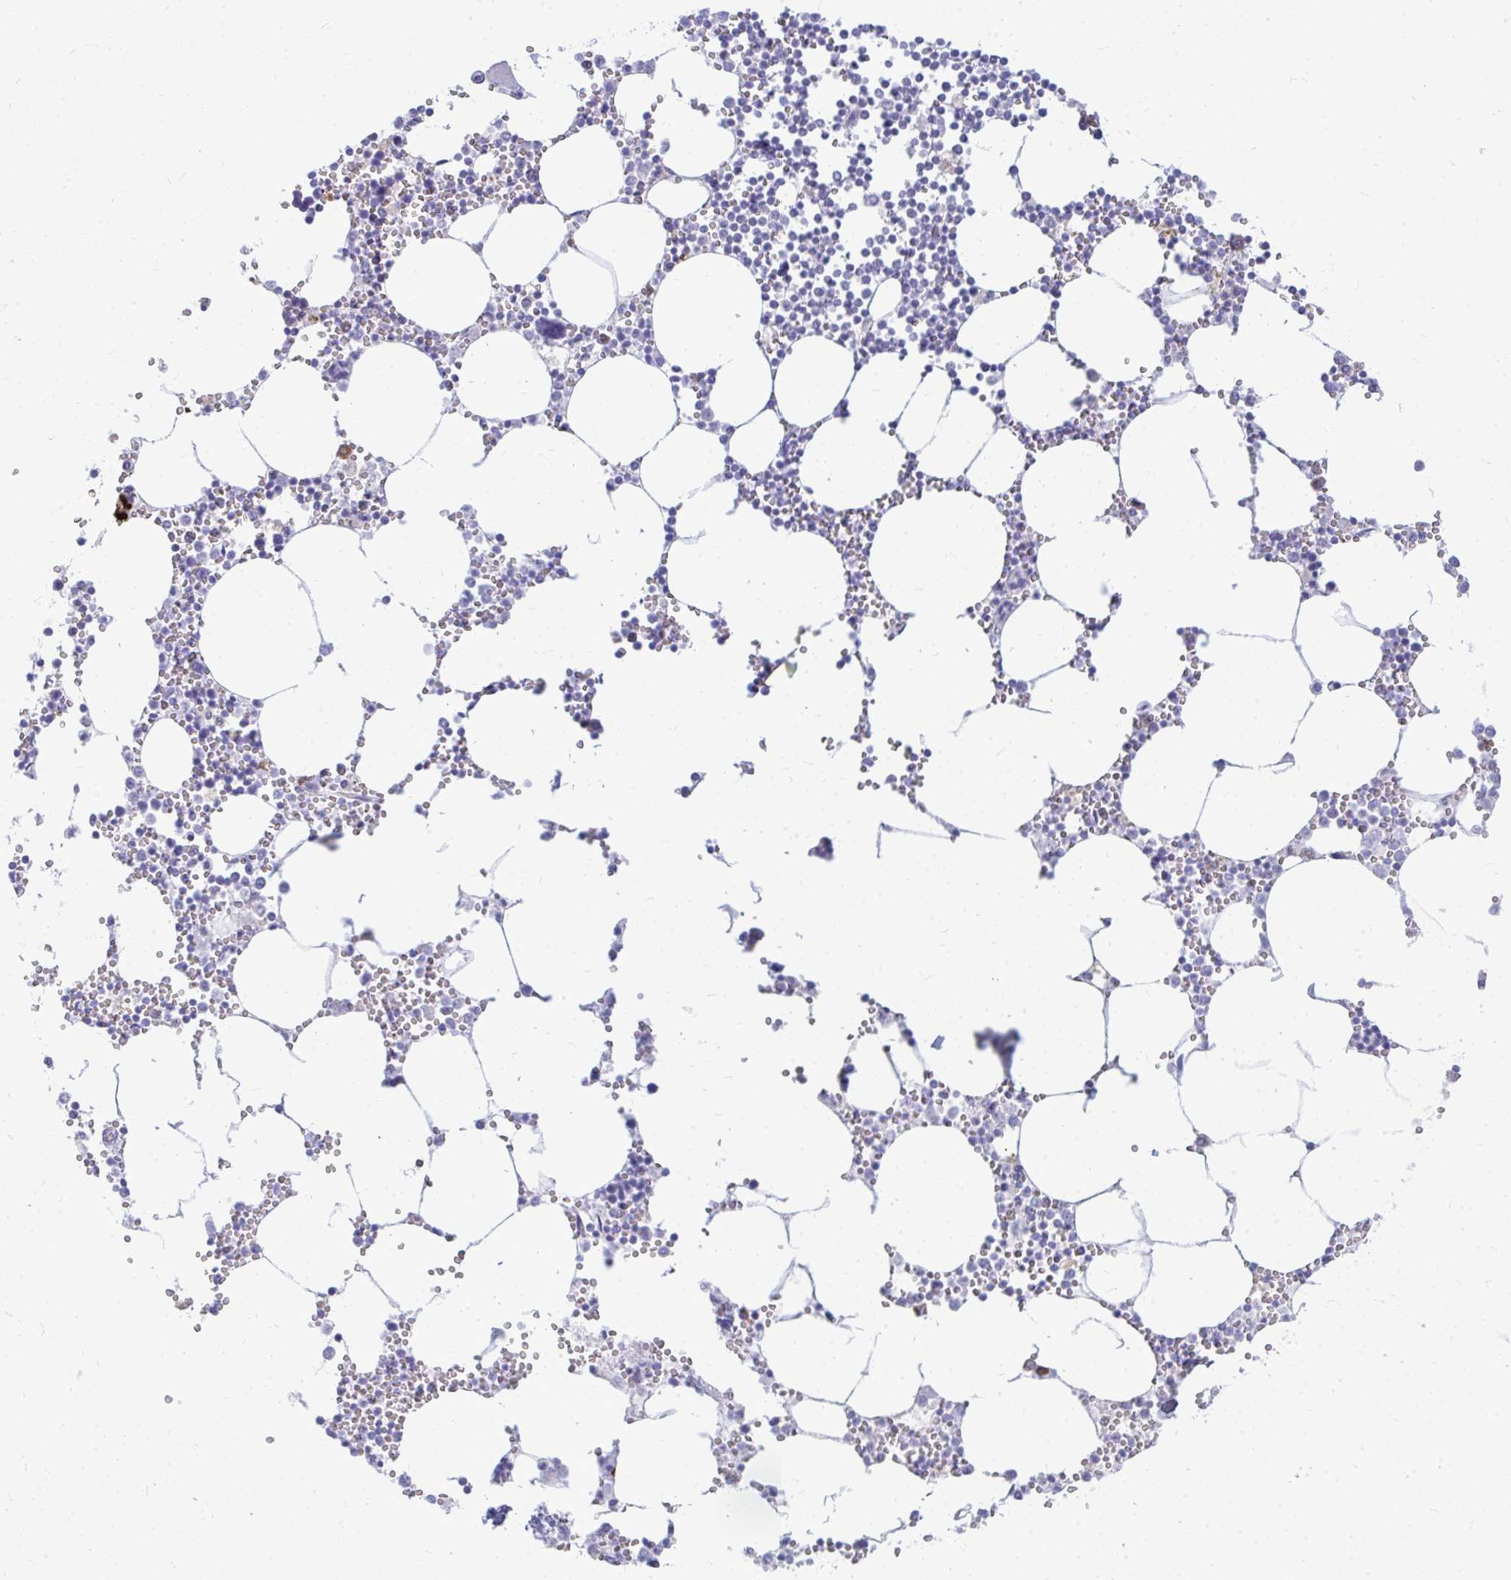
{"staining": {"intensity": "strong", "quantity": "<25%", "location": "cytoplasmic/membranous"}, "tissue": "bone marrow", "cell_type": "Hematopoietic cells", "image_type": "normal", "snomed": [{"axis": "morphology", "description": "Normal tissue, NOS"}, {"axis": "topography", "description": "Bone marrow"}], "caption": "Immunohistochemical staining of unremarkable human bone marrow exhibits medium levels of strong cytoplasmic/membranous expression in about <25% of hematopoietic cells. The staining is performed using DAB brown chromogen to label protein expression. The nuclei are counter-stained blue using hematoxylin.", "gene": "TSPEAR", "patient": {"sex": "male", "age": 54}}